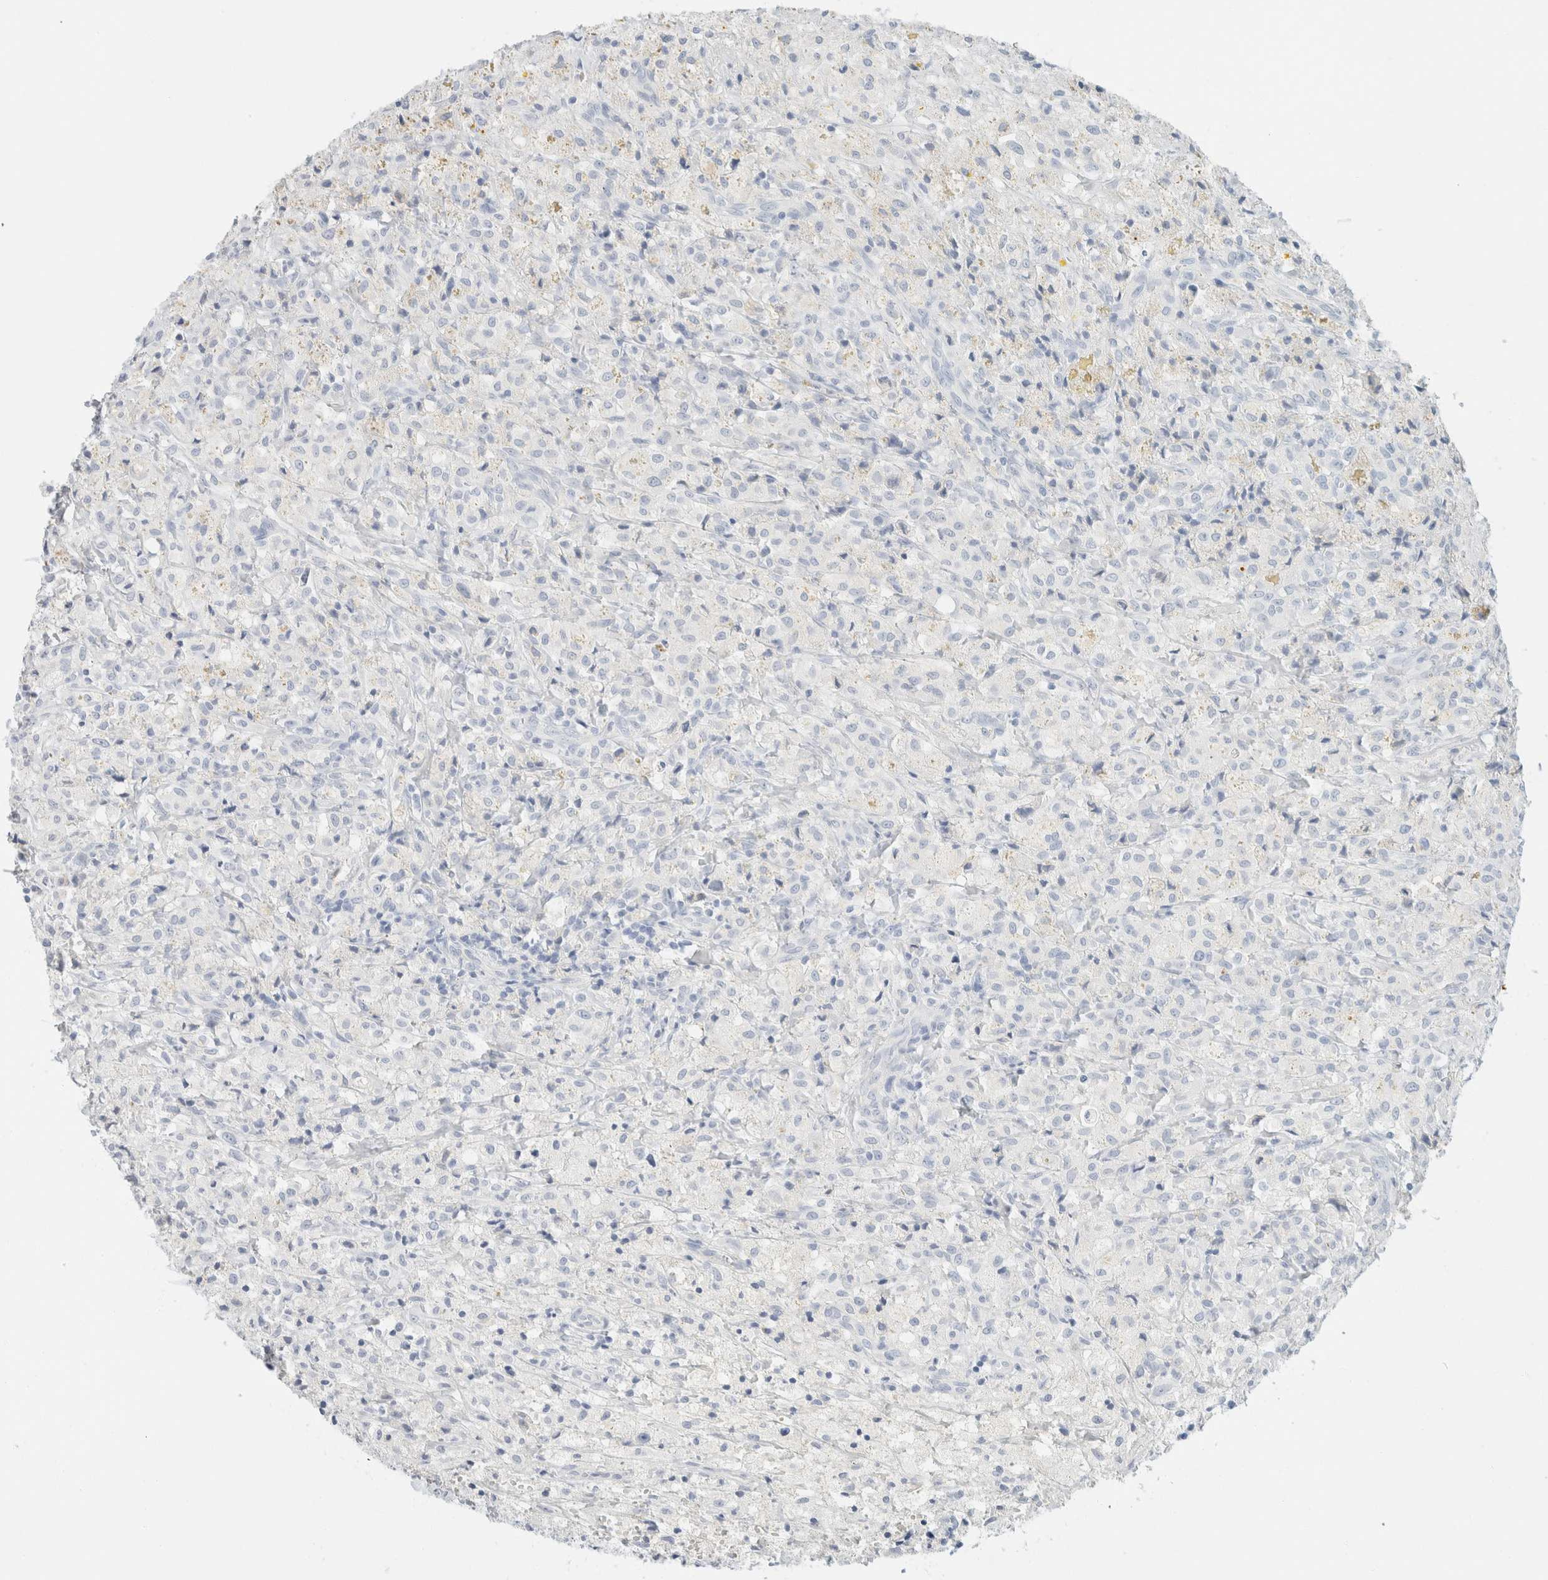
{"staining": {"intensity": "negative", "quantity": "none", "location": "none"}, "tissue": "testis cancer", "cell_type": "Tumor cells", "image_type": "cancer", "snomed": [{"axis": "morphology", "description": "Carcinoma, Embryonal, NOS"}, {"axis": "topography", "description": "Testis"}], "caption": "Immunohistochemical staining of human testis cancer shows no significant staining in tumor cells.", "gene": "KRT20", "patient": {"sex": "male", "age": 2}}